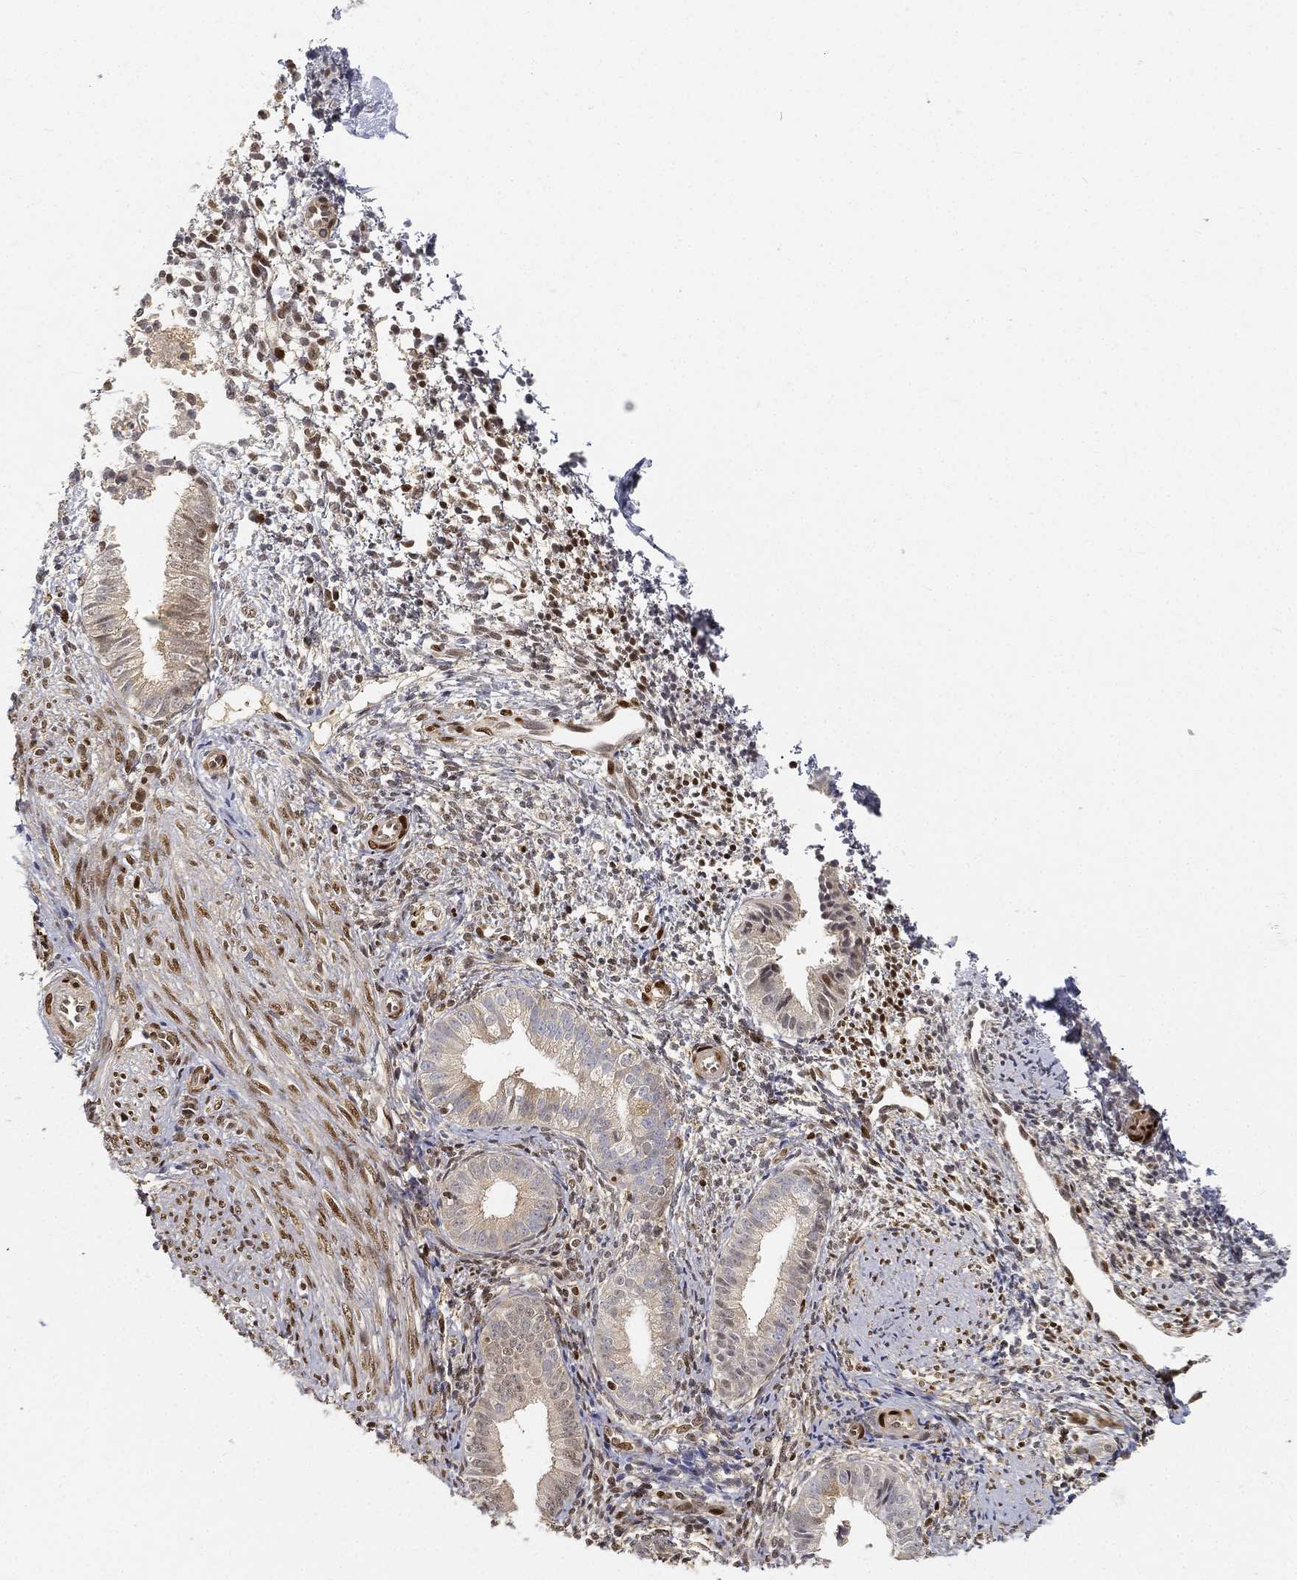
{"staining": {"intensity": "moderate", "quantity": "25%-75%", "location": "nuclear"}, "tissue": "endometrium", "cell_type": "Cells in endometrial stroma", "image_type": "normal", "snomed": [{"axis": "morphology", "description": "Normal tissue, NOS"}, {"axis": "topography", "description": "Endometrium"}], "caption": "Immunohistochemical staining of unremarkable human endometrium exhibits medium levels of moderate nuclear positivity in approximately 25%-75% of cells in endometrial stroma. The staining was performed using DAB, with brown indicating positive protein expression. Nuclei are stained blue with hematoxylin.", "gene": "CRTC3", "patient": {"sex": "female", "age": 47}}